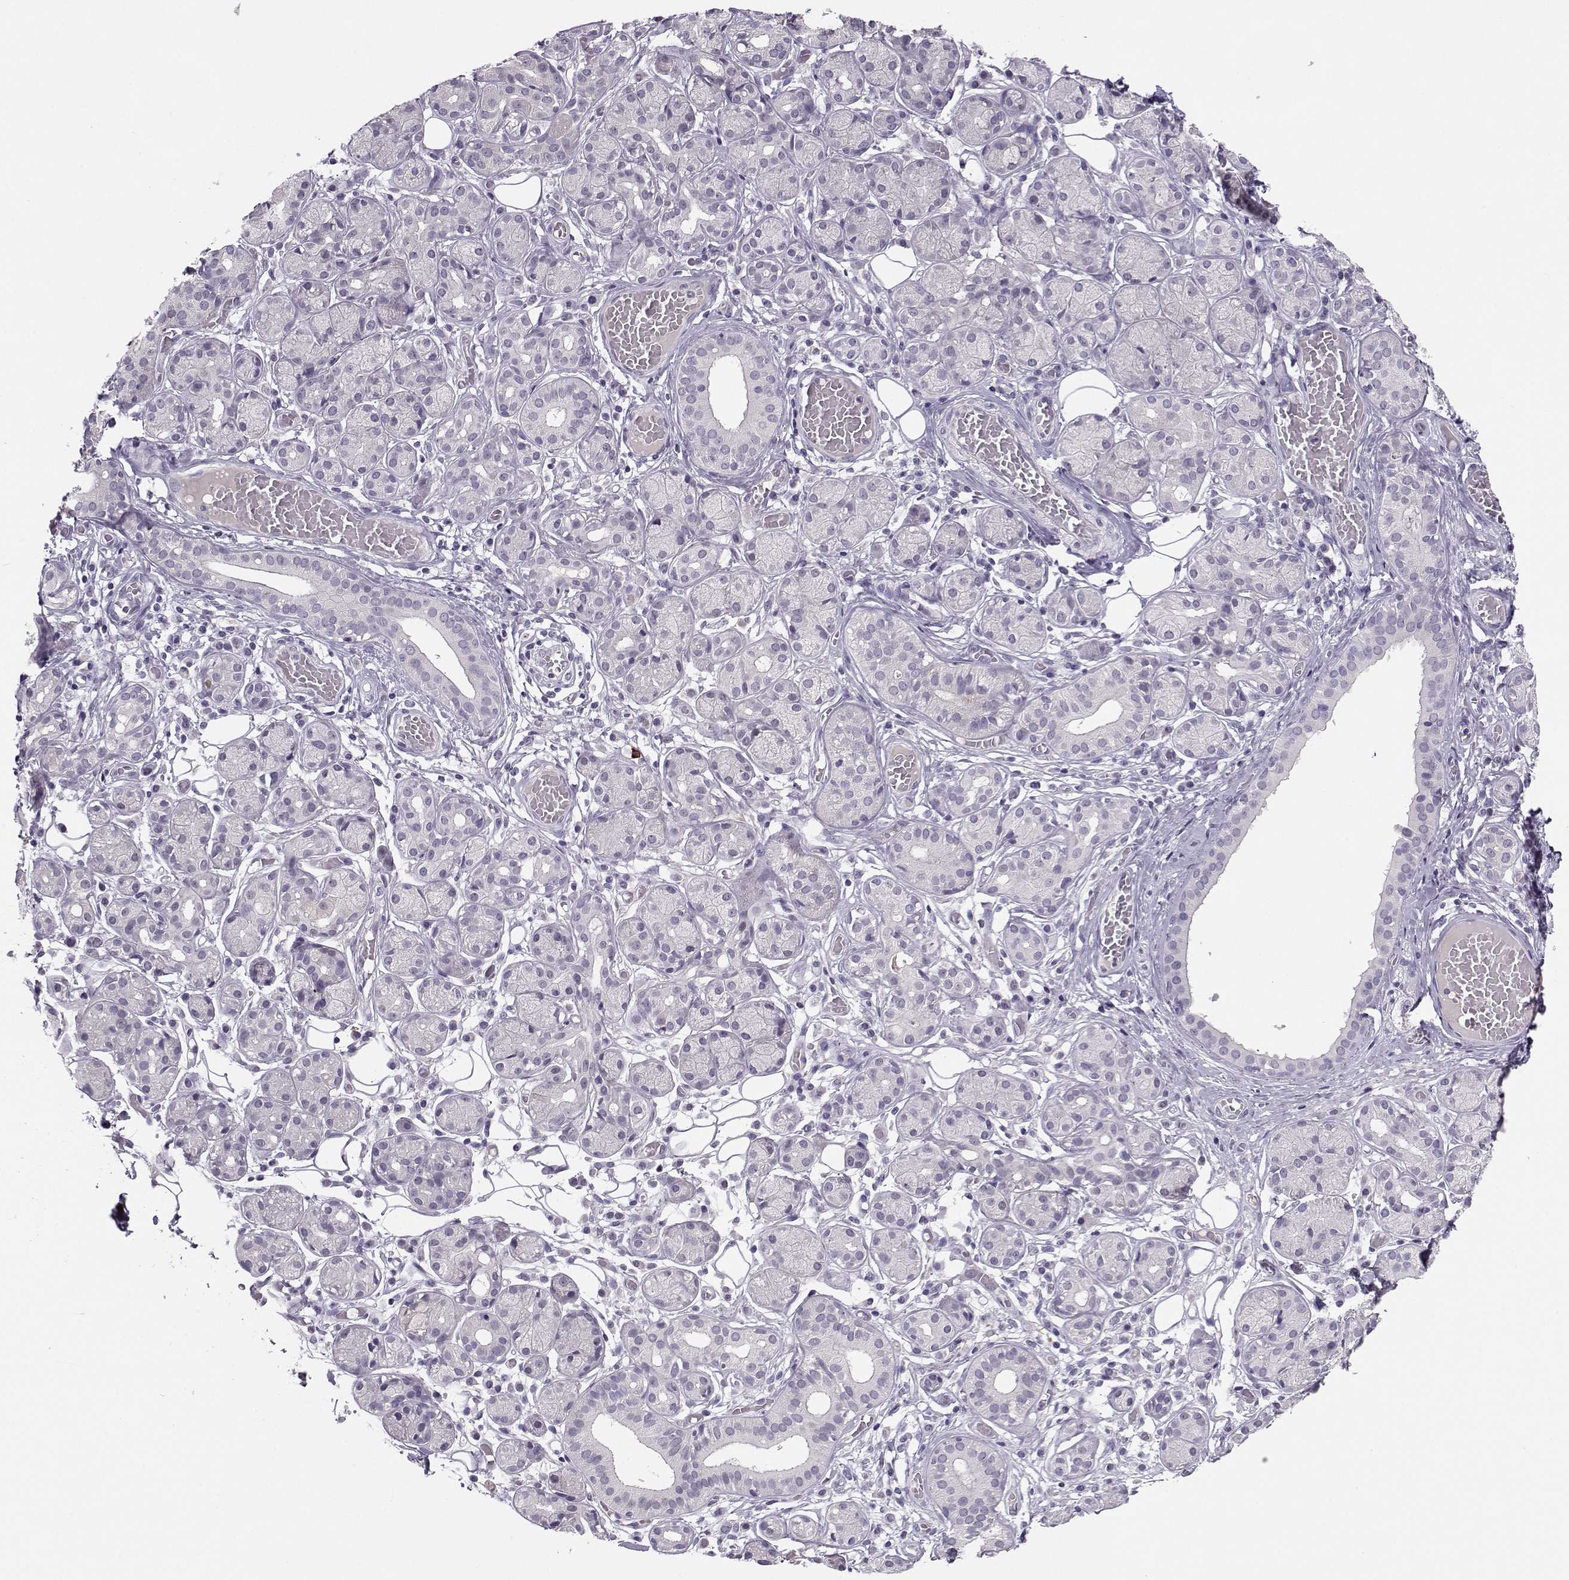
{"staining": {"intensity": "negative", "quantity": "none", "location": "none"}, "tissue": "salivary gland", "cell_type": "Glandular cells", "image_type": "normal", "snomed": [{"axis": "morphology", "description": "Normal tissue, NOS"}, {"axis": "topography", "description": "Salivary gland"}, {"axis": "topography", "description": "Peripheral nerve tissue"}], "caption": "IHC of normal salivary gland displays no staining in glandular cells.", "gene": "CFAP77", "patient": {"sex": "male", "age": 71}}